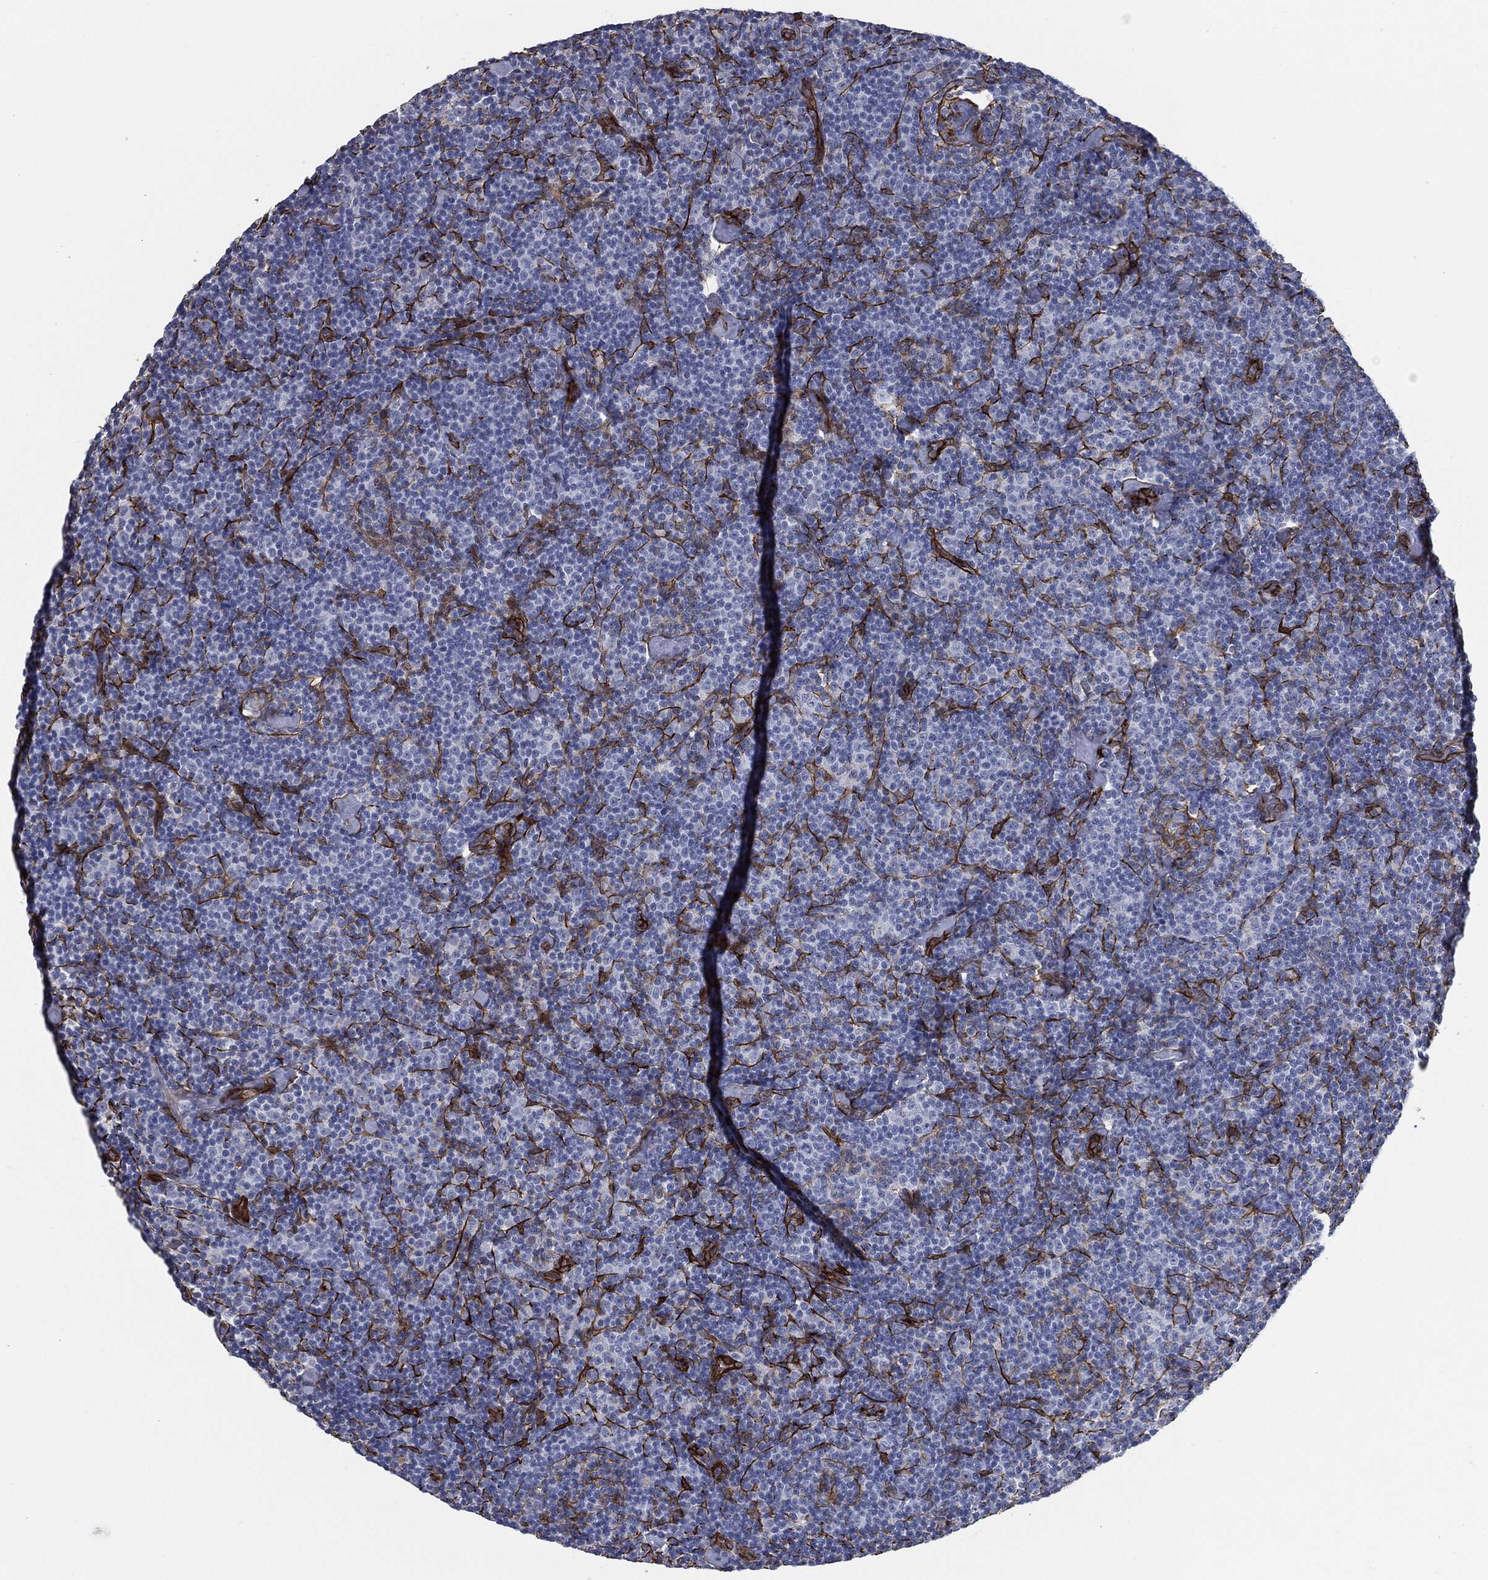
{"staining": {"intensity": "negative", "quantity": "none", "location": "none"}, "tissue": "lymphoma", "cell_type": "Tumor cells", "image_type": "cancer", "snomed": [{"axis": "morphology", "description": "Malignant lymphoma, non-Hodgkin's type, Low grade"}, {"axis": "topography", "description": "Lymph node"}], "caption": "Immunohistochemical staining of human low-grade malignant lymphoma, non-Hodgkin's type displays no significant staining in tumor cells. (Stains: DAB (3,3'-diaminobenzidine) immunohistochemistry (IHC) with hematoxylin counter stain, Microscopy: brightfield microscopy at high magnification).", "gene": "SVIL", "patient": {"sex": "male", "age": 81}}